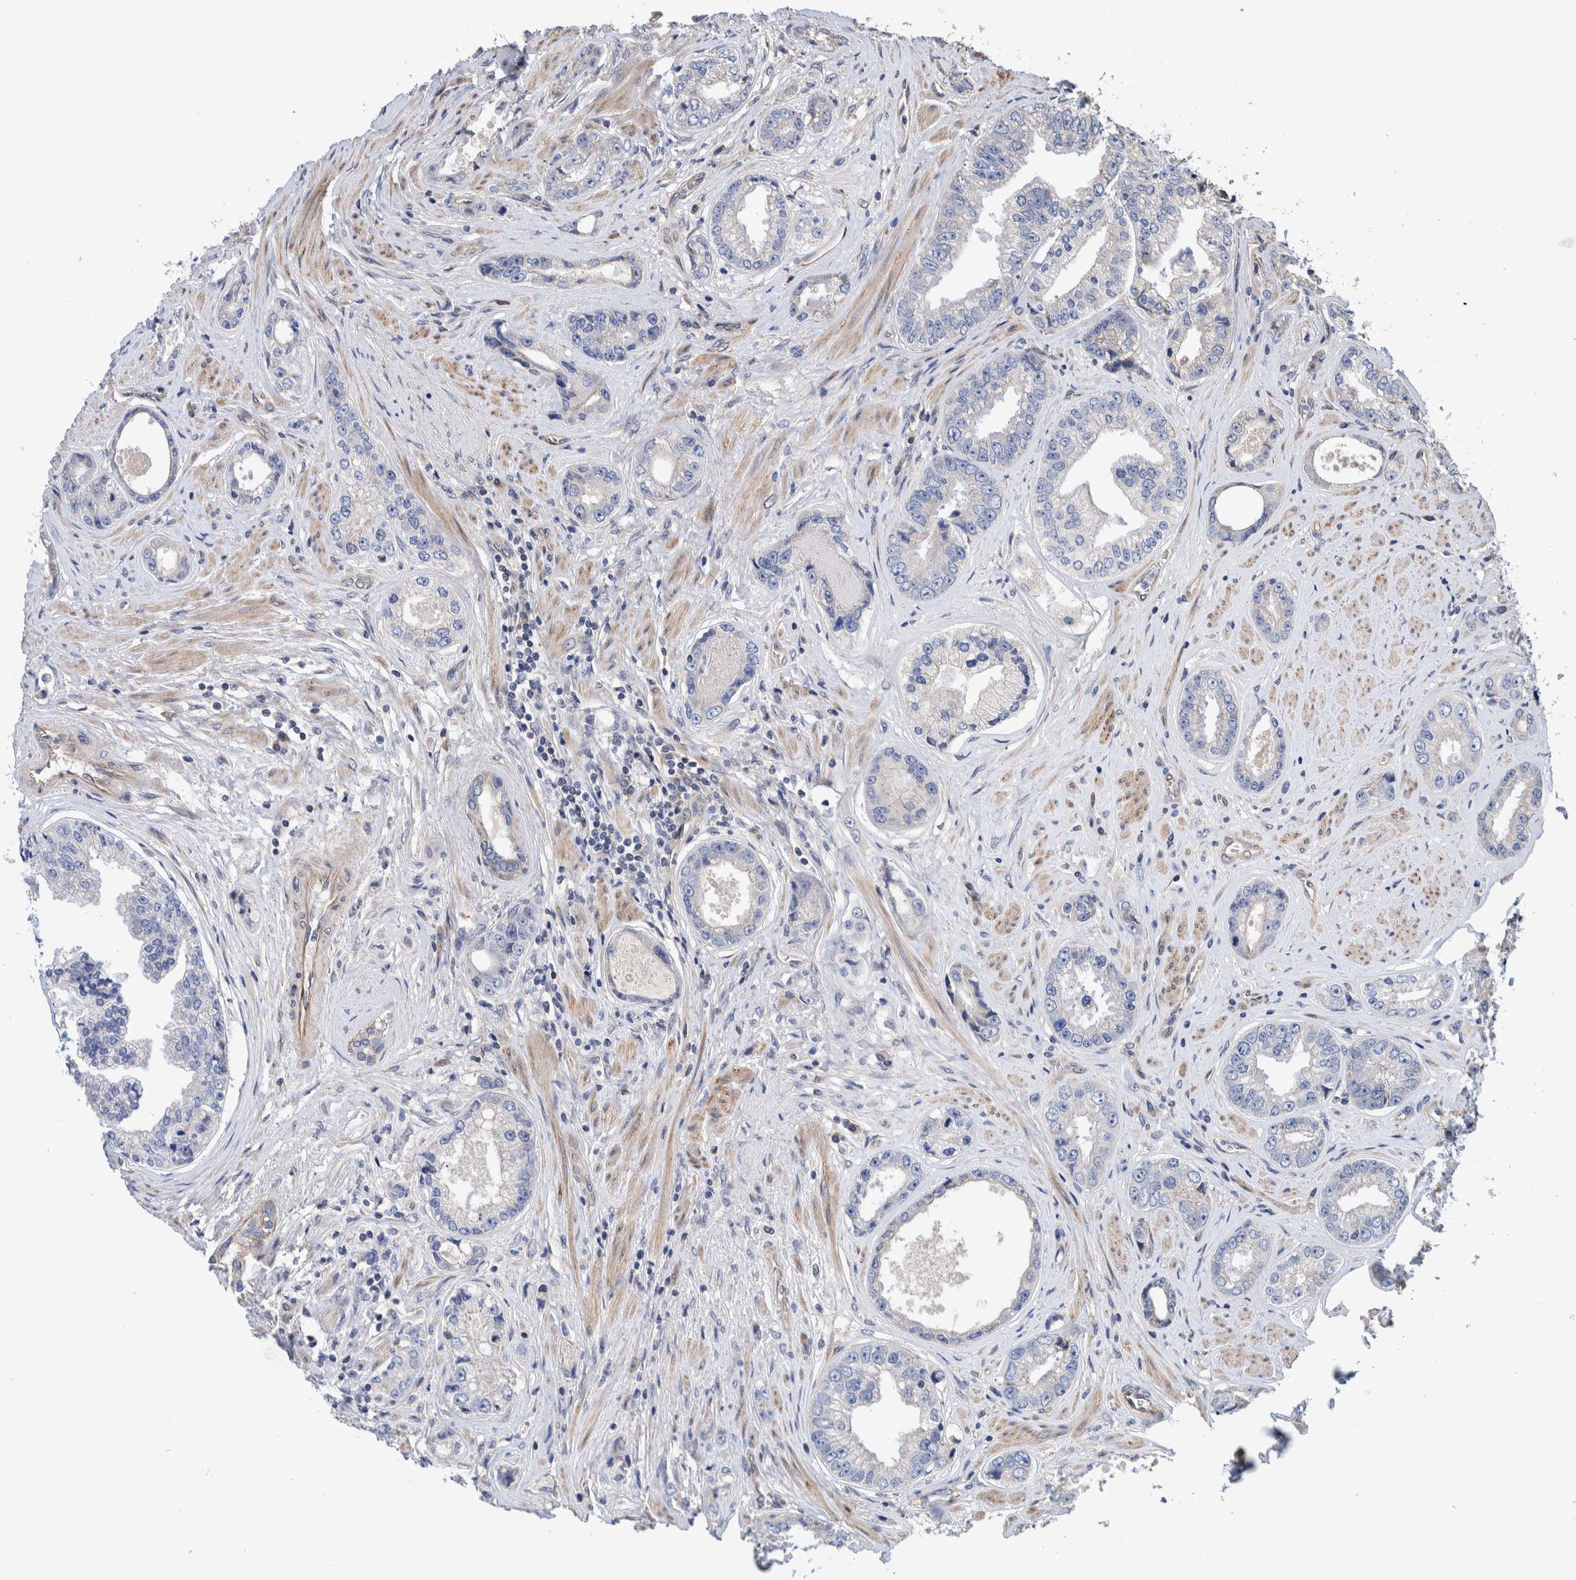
{"staining": {"intensity": "negative", "quantity": "none", "location": "none"}, "tissue": "prostate cancer", "cell_type": "Tumor cells", "image_type": "cancer", "snomed": [{"axis": "morphology", "description": "Adenocarcinoma, High grade"}, {"axis": "topography", "description": "Prostate"}], "caption": "Immunohistochemical staining of prostate cancer (high-grade adenocarcinoma) demonstrates no significant expression in tumor cells.", "gene": "SLC45A4", "patient": {"sex": "male", "age": 61}}